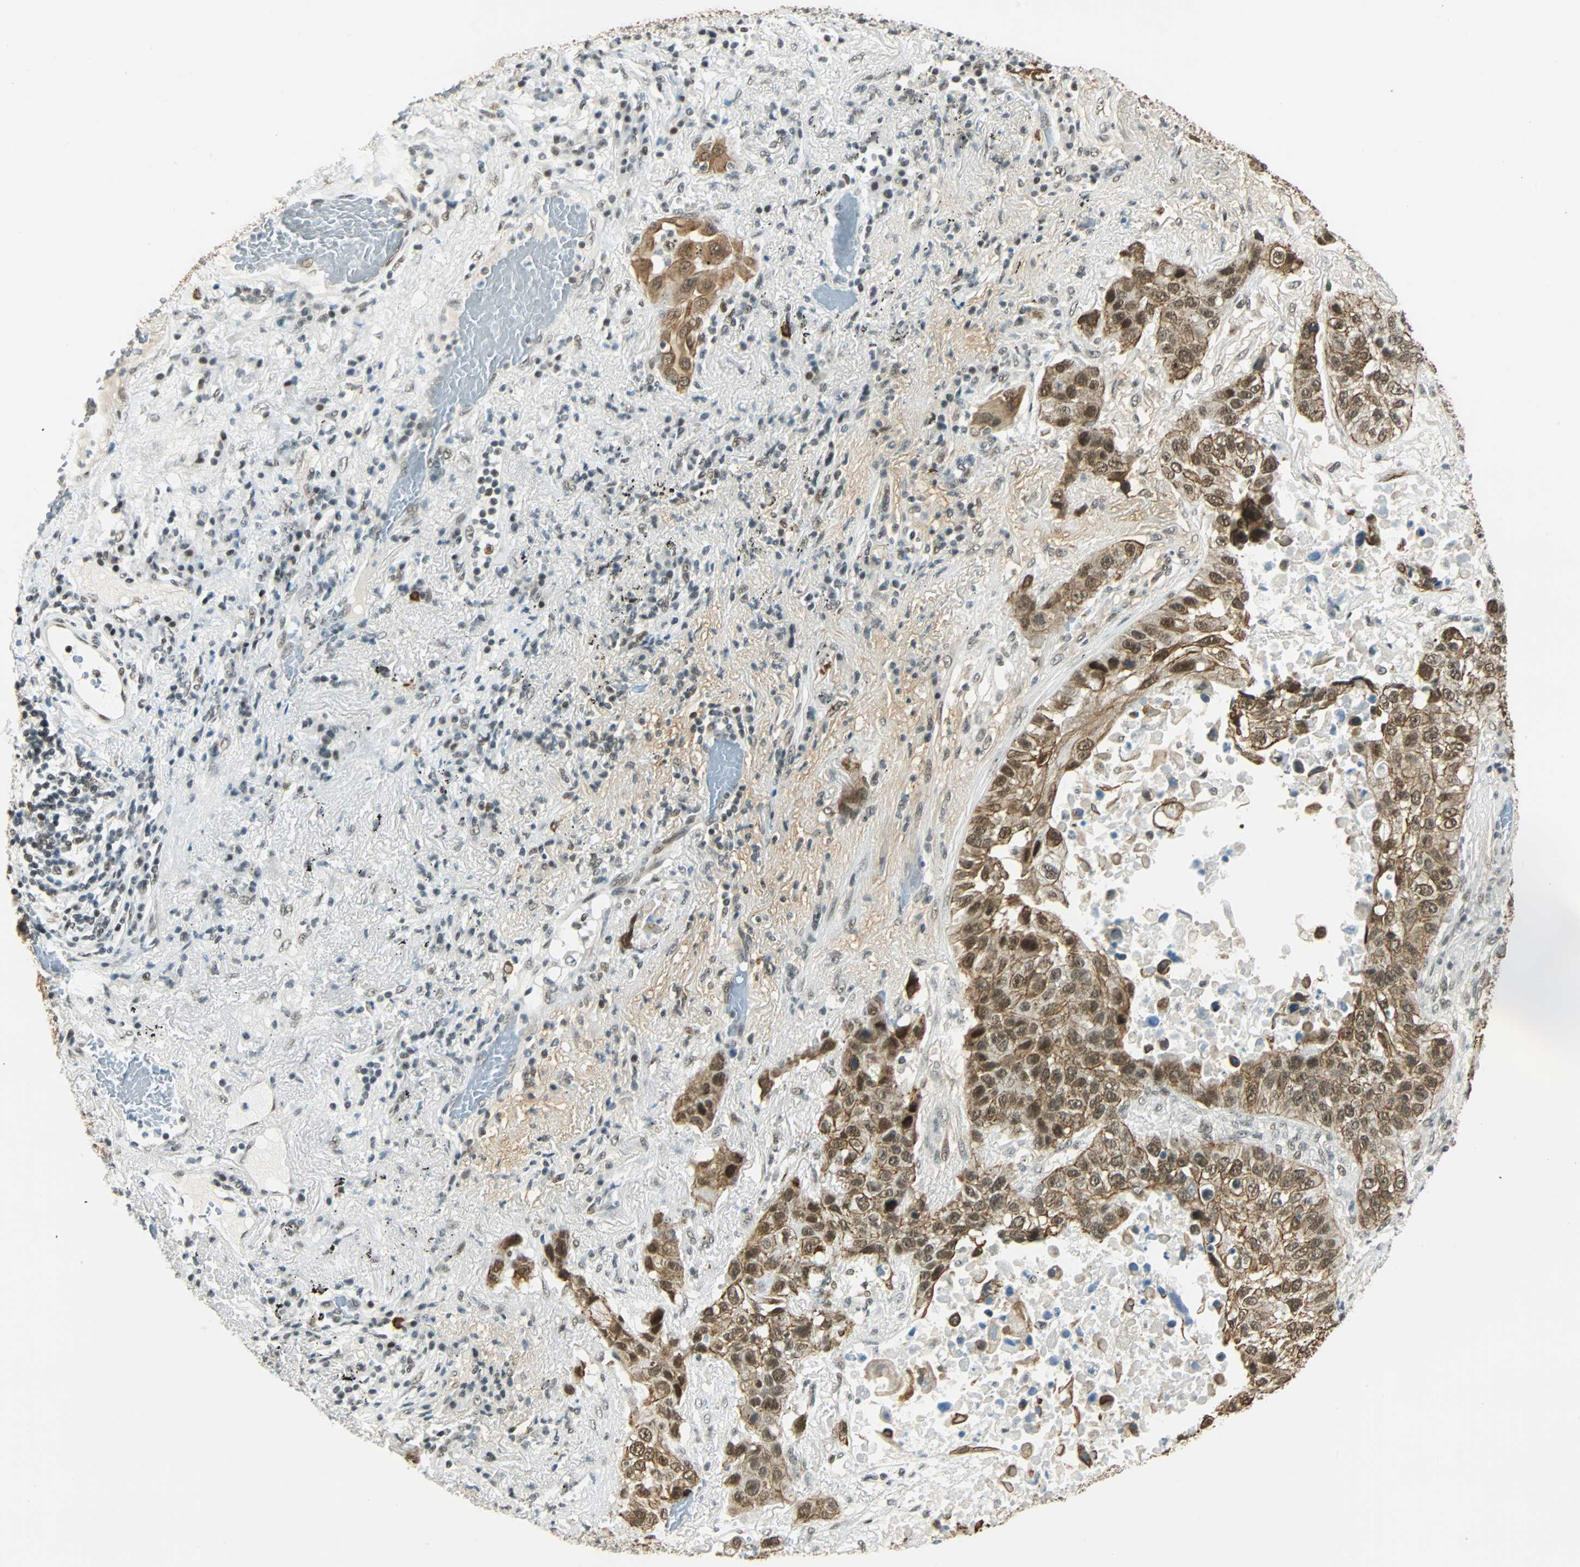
{"staining": {"intensity": "strong", "quantity": ">75%", "location": "cytoplasmic/membranous,nuclear"}, "tissue": "lung cancer", "cell_type": "Tumor cells", "image_type": "cancer", "snomed": [{"axis": "morphology", "description": "Squamous cell carcinoma, NOS"}, {"axis": "topography", "description": "Lung"}], "caption": "Immunohistochemical staining of lung cancer displays high levels of strong cytoplasmic/membranous and nuclear protein expression in approximately >75% of tumor cells.", "gene": "NELFE", "patient": {"sex": "male", "age": 57}}